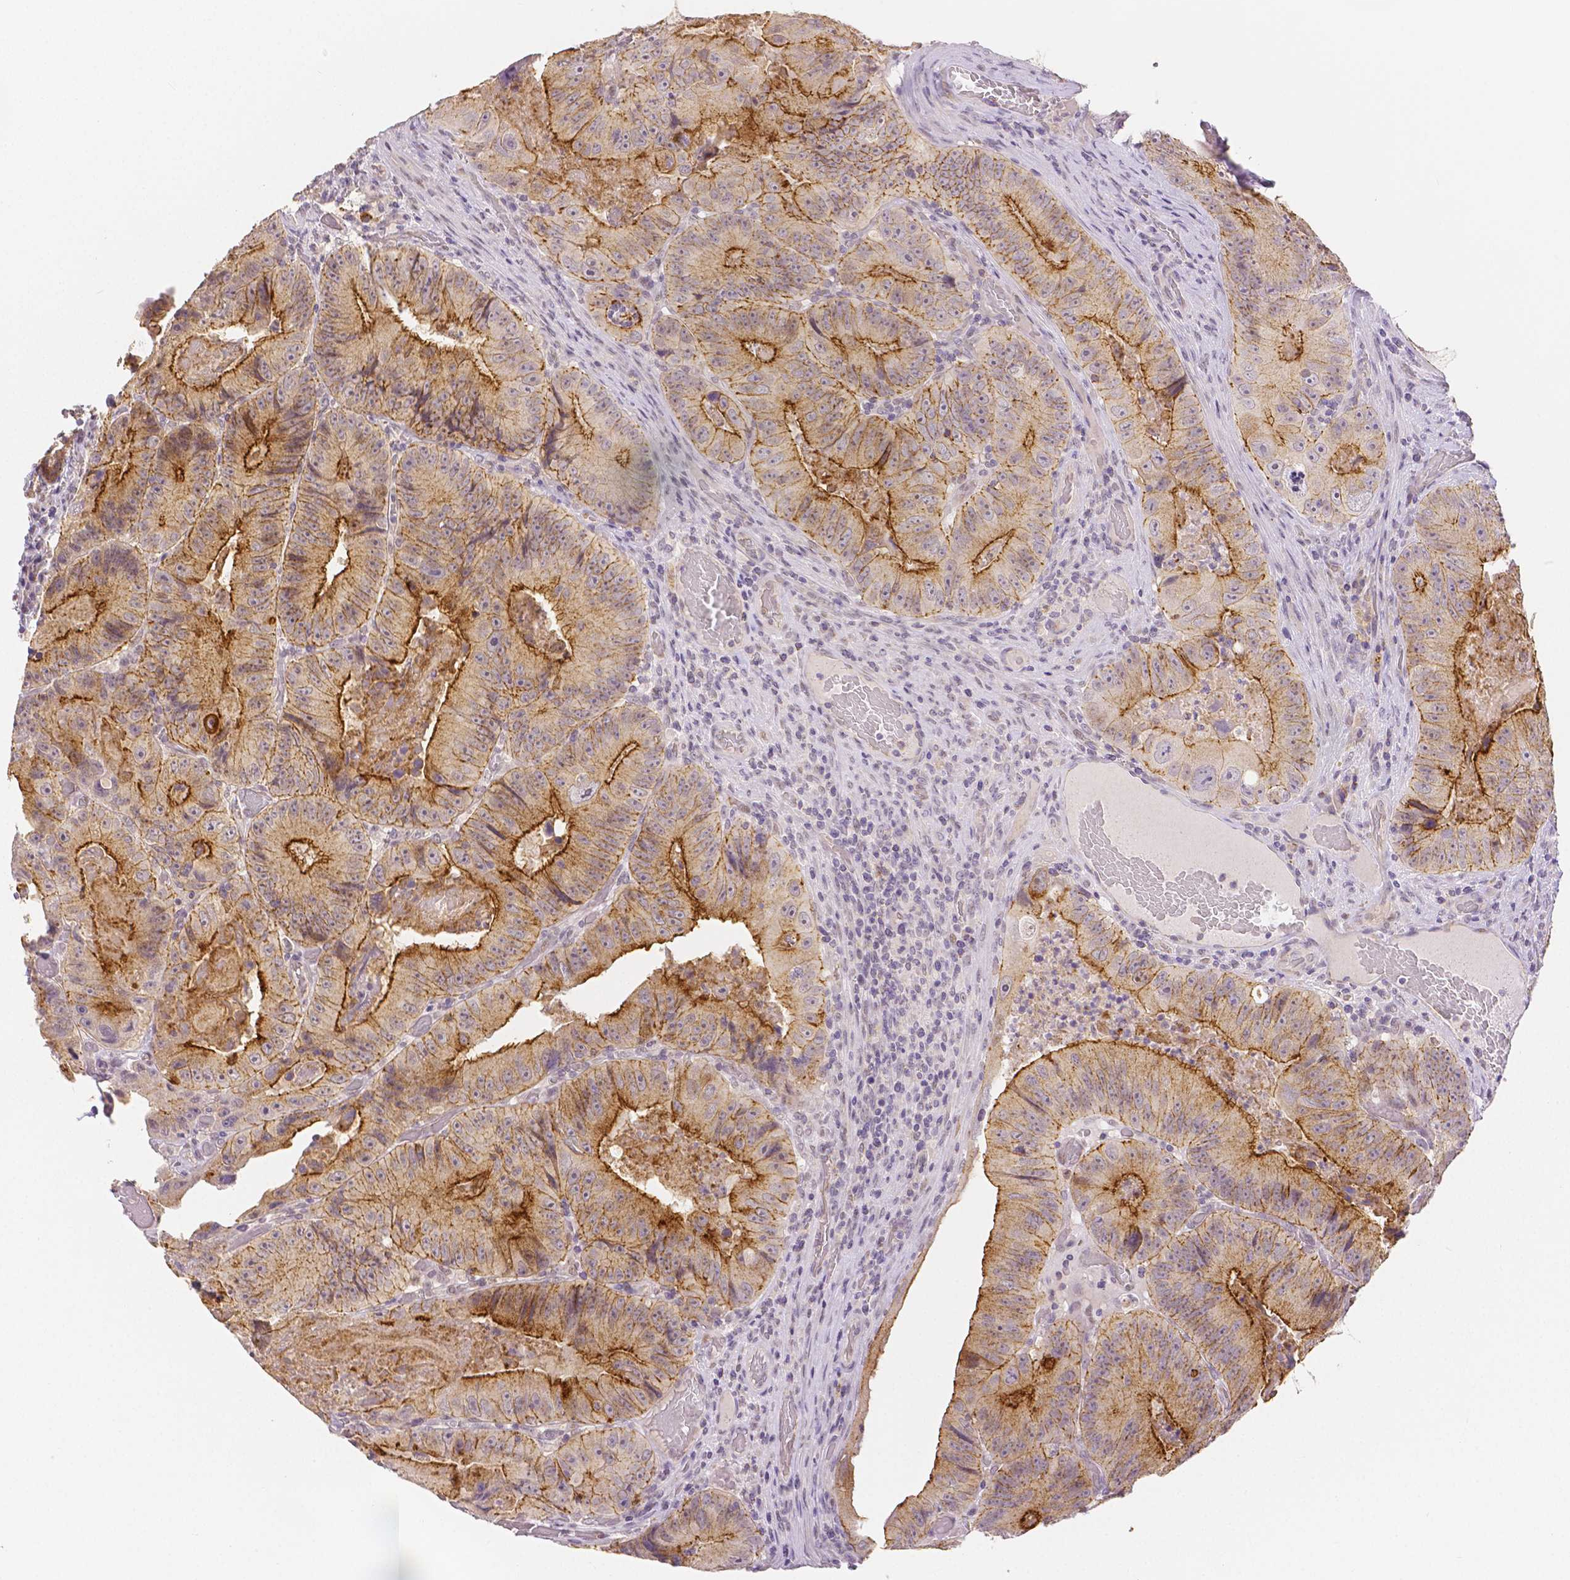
{"staining": {"intensity": "moderate", "quantity": ">75%", "location": "cytoplasmic/membranous"}, "tissue": "colorectal cancer", "cell_type": "Tumor cells", "image_type": "cancer", "snomed": [{"axis": "morphology", "description": "Adenocarcinoma, NOS"}, {"axis": "topography", "description": "Colon"}], "caption": "Immunohistochemistry (IHC) of colorectal cancer displays medium levels of moderate cytoplasmic/membranous positivity in approximately >75% of tumor cells. The staining was performed using DAB (3,3'-diaminobenzidine), with brown indicating positive protein expression. Nuclei are stained blue with hematoxylin.", "gene": "OCLN", "patient": {"sex": "female", "age": 86}}